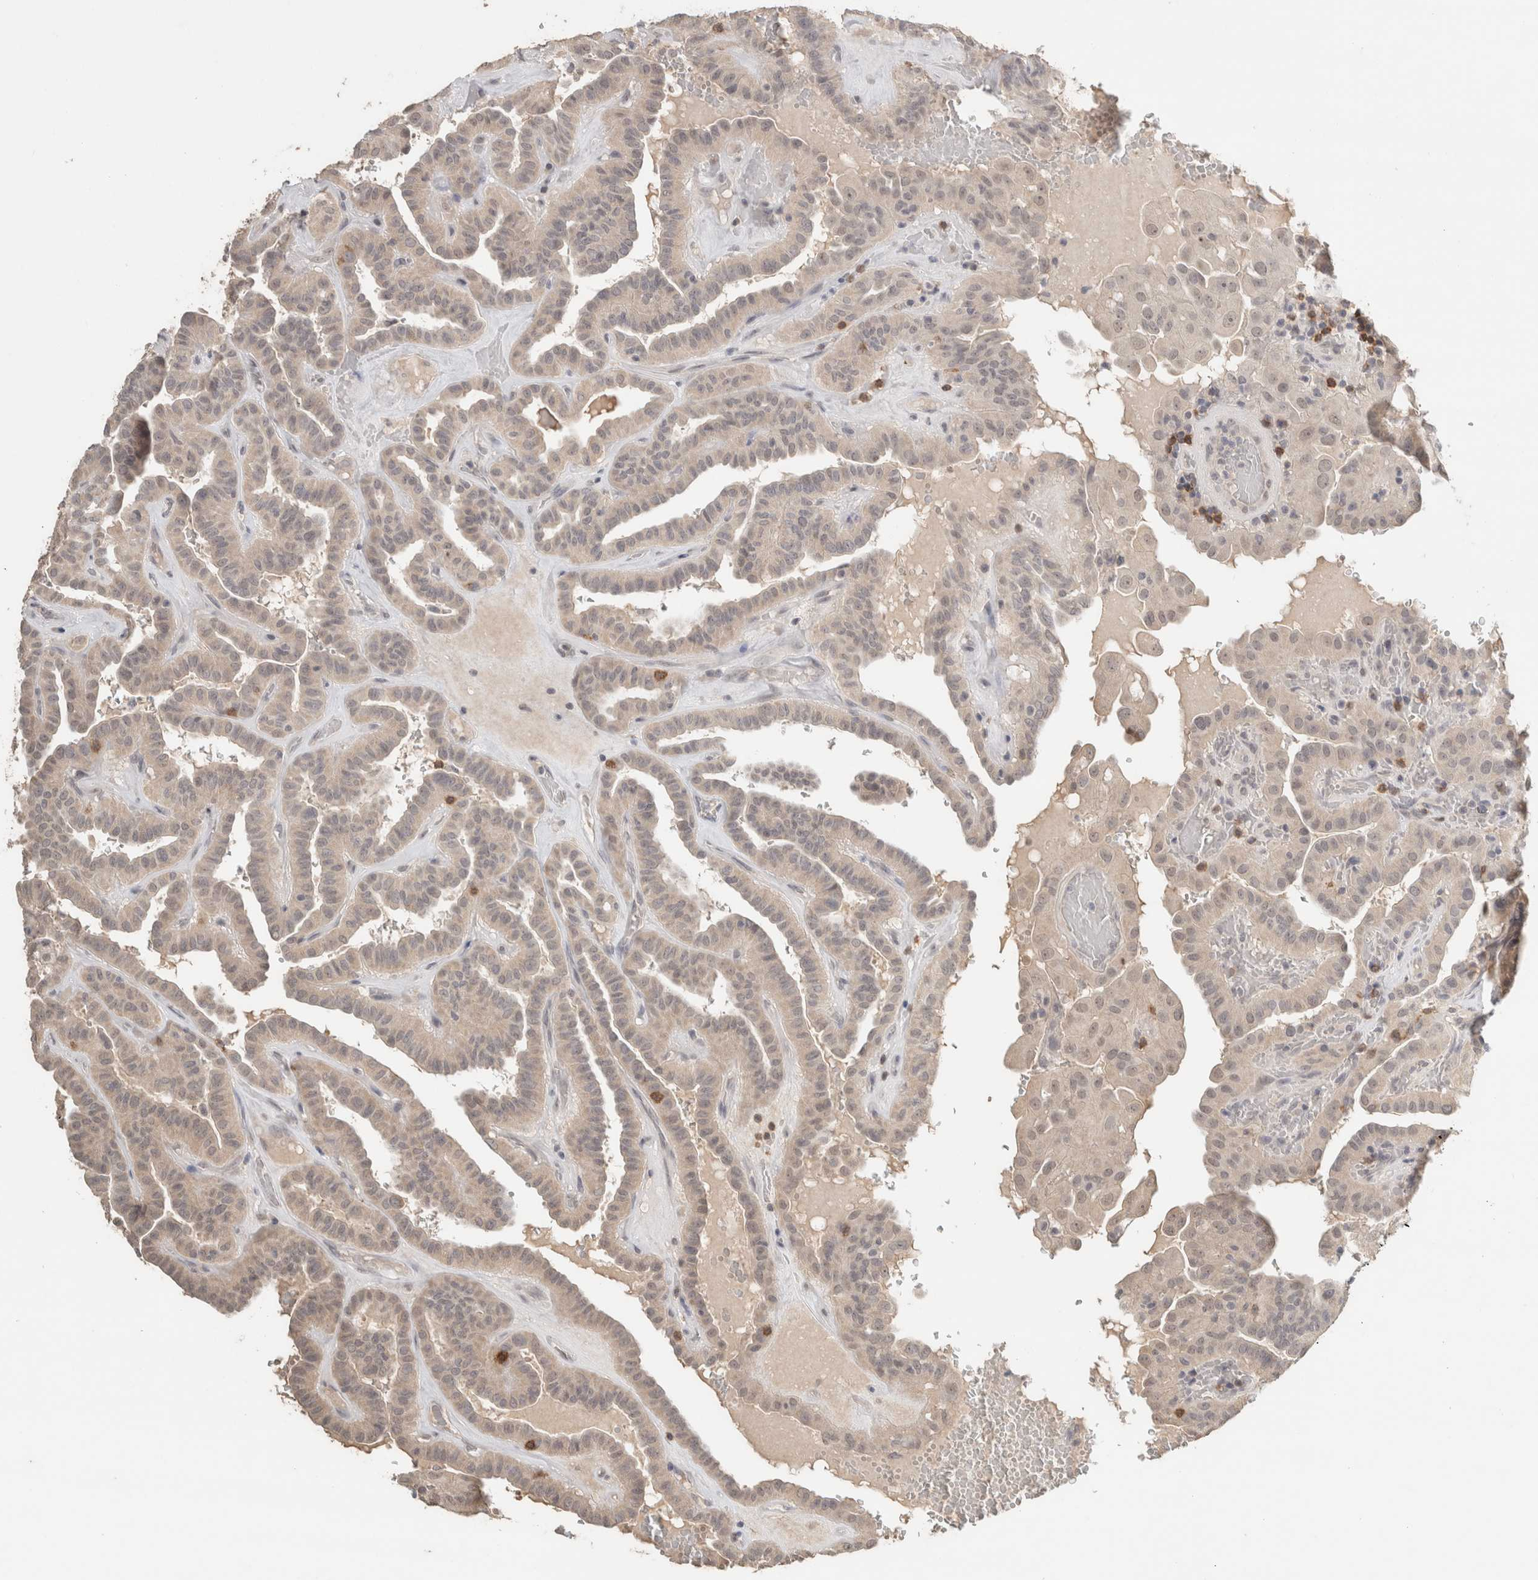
{"staining": {"intensity": "weak", "quantity": "<25%", "location": "cytoplasmic/membranous"}, "tissue": "thyroid cancer", "cell_type": "Tumor cells", "image_type": "cancer", "snomed": [{"axis": "morphology", "description": "Papillary adenocarcinoma, NOS"}, {"axis": "topography", "description": "Thyroid gland"}], "caption": "Human thyroid papillary adenocarcinoma stained for a protein using immunohistochemistry demonstrates no staining in tumor cells.", "gene": "TRAT1", "patient": {"sex": "male", "age": 77}}